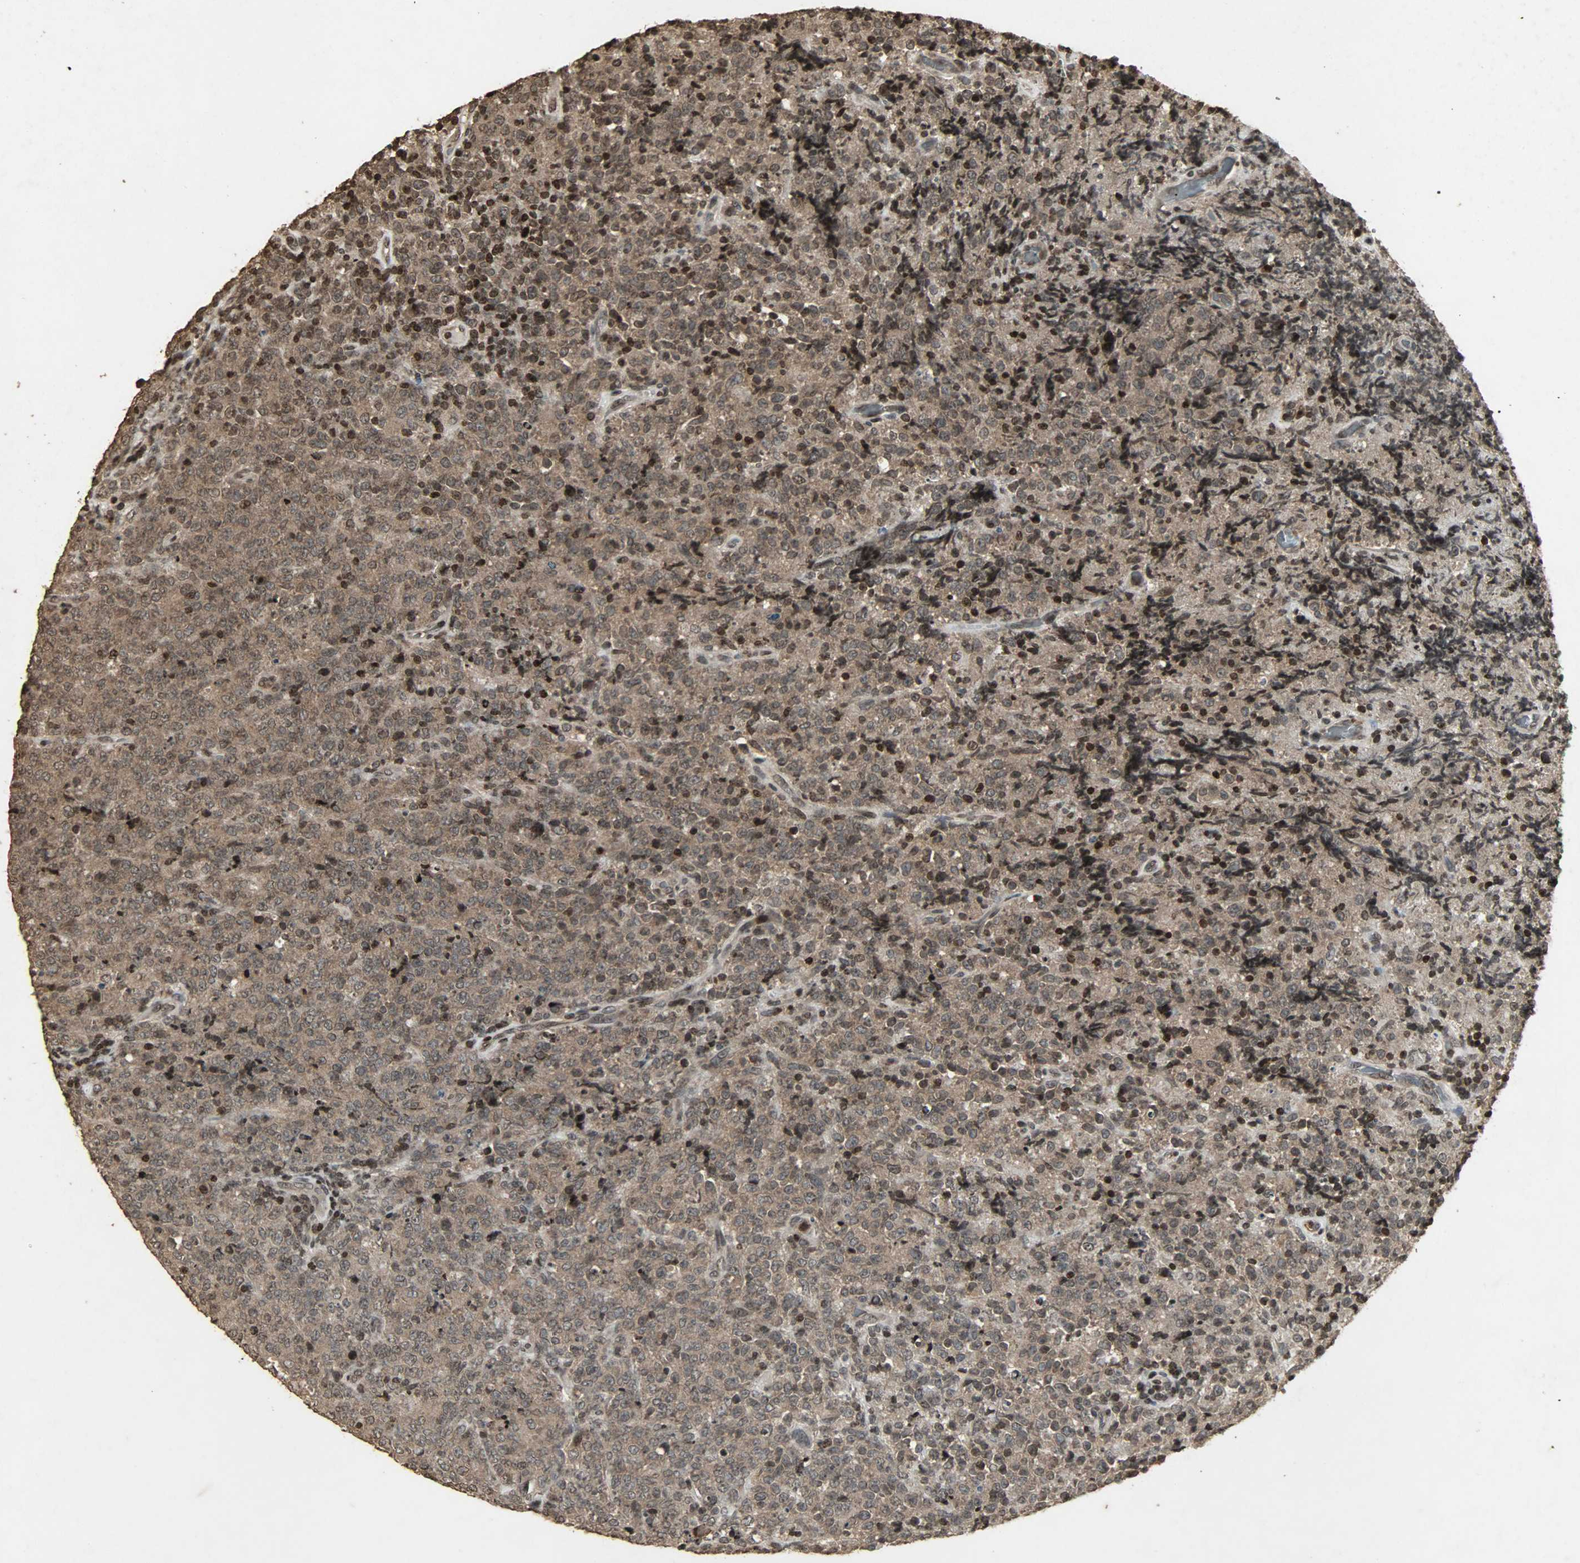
{"staining": {"intensity": "strong", "quantity": ">75%", "location": "cytoplasmic/membranous,nuclear"}, "tissue": "lymphoma", "cell_type": "Tumor cells", "image_type": "cancer", "snomed": [{"axis": "morphology", "description": "Malignant lymphoma, non-Hodgkin's type, High grade"}, {"axis": "topography", "description": "Tonsil"}], "caption": "Strong cytoplasmic/membranous and nuclear protein expression is appreciated in approximately >75% of tumor cells in lymphoma. The staining is performed using DAB brown chromogen to label protein expression. The nuclei are counter-stained blue using hematoxylin.", "gene": "PPP3R1", "patient": {"sex": "female", "age": 36}}